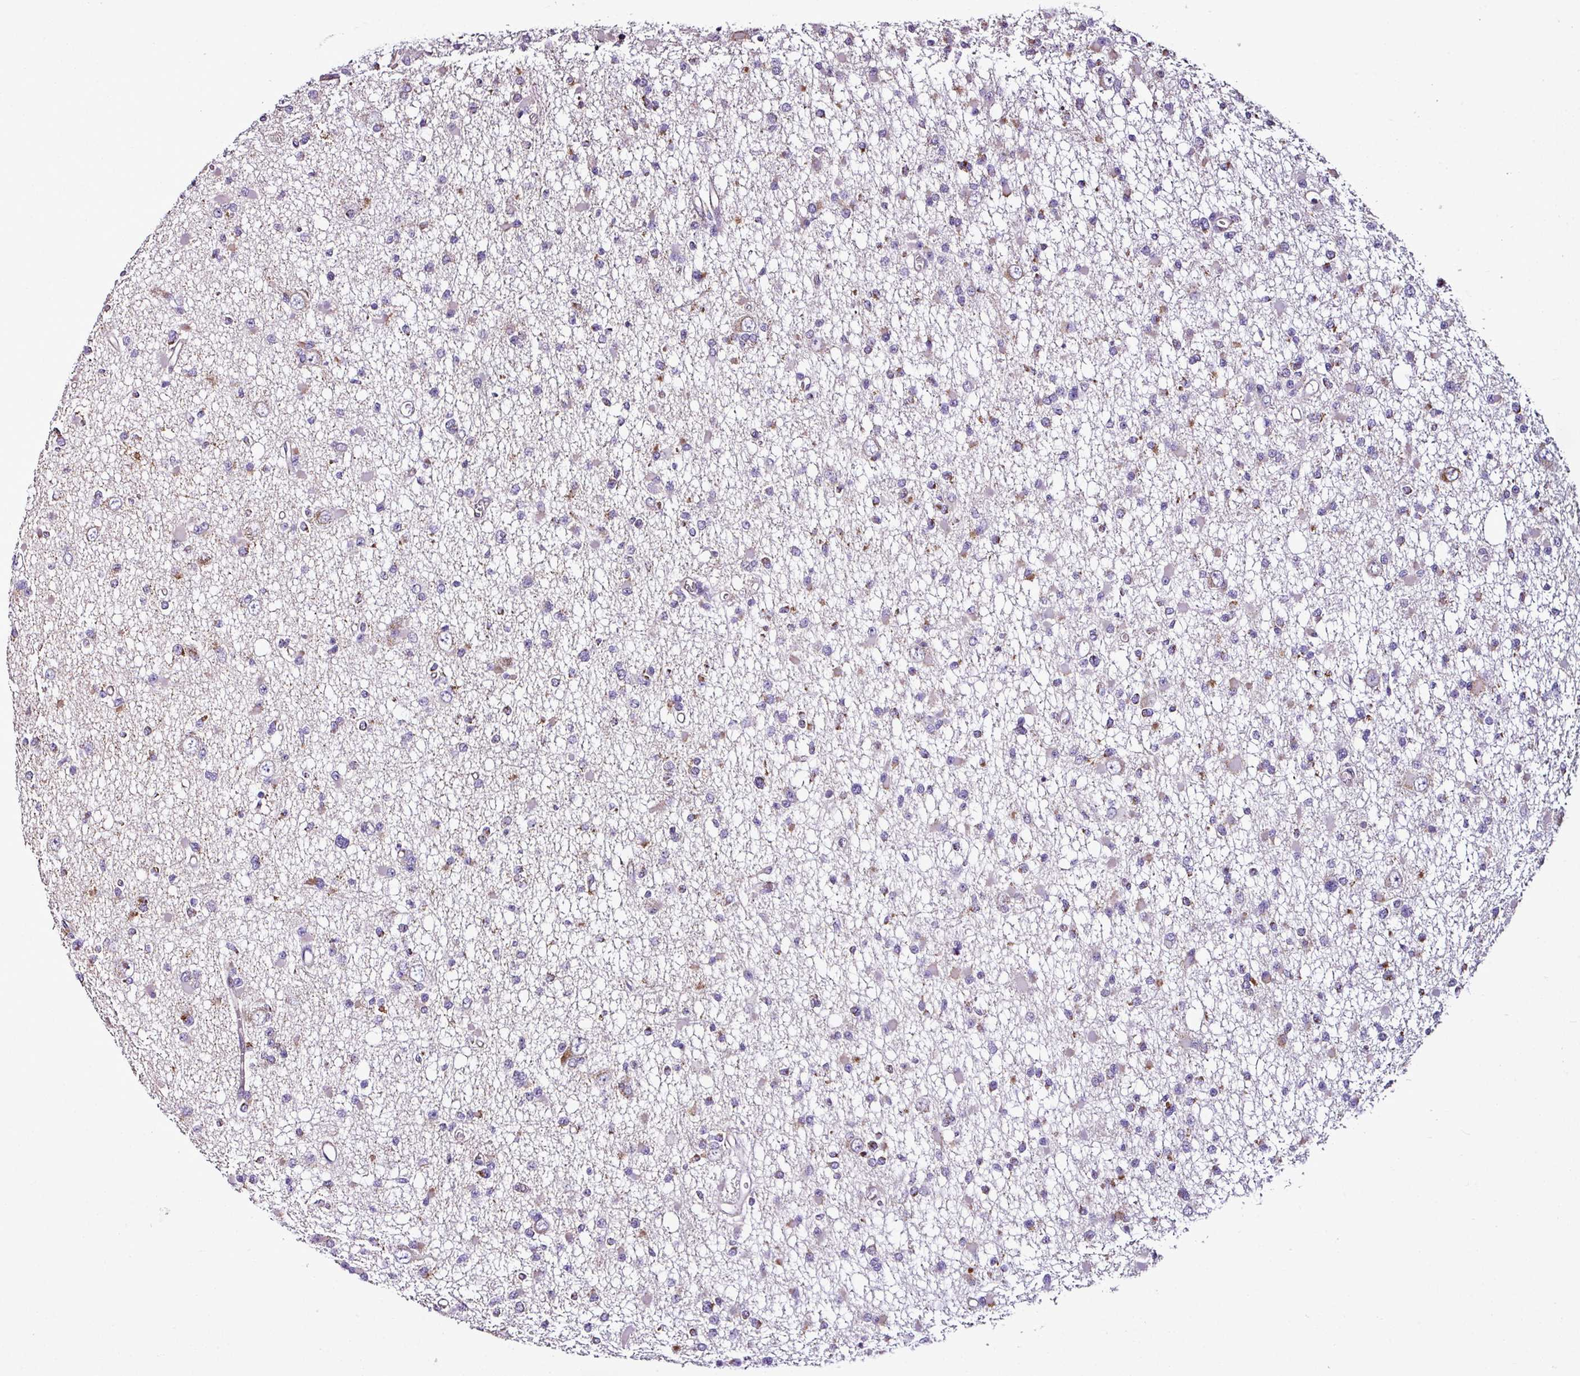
{"staining": {"intensity": "moderate", "quantity": "<25%", "location": "cytoplasmic/membranous"}, "tissue": "glioma", "cell_type": "Tumor cells", "image_type": "cancer", "snomed": [{"axis": "morphology", "description": "Glioma, malignant, Low grade"}, {"axis": "topography", "description": "Brain"}], "caption": "This photomicrograph displays immunohistochemistry staining of human glioma, with low moderate cytoplasmic/membranous positivity in about <25% of tumor cells.", "gene": "DPAGT1", "patient": {"sex": "female", "age": 22}}